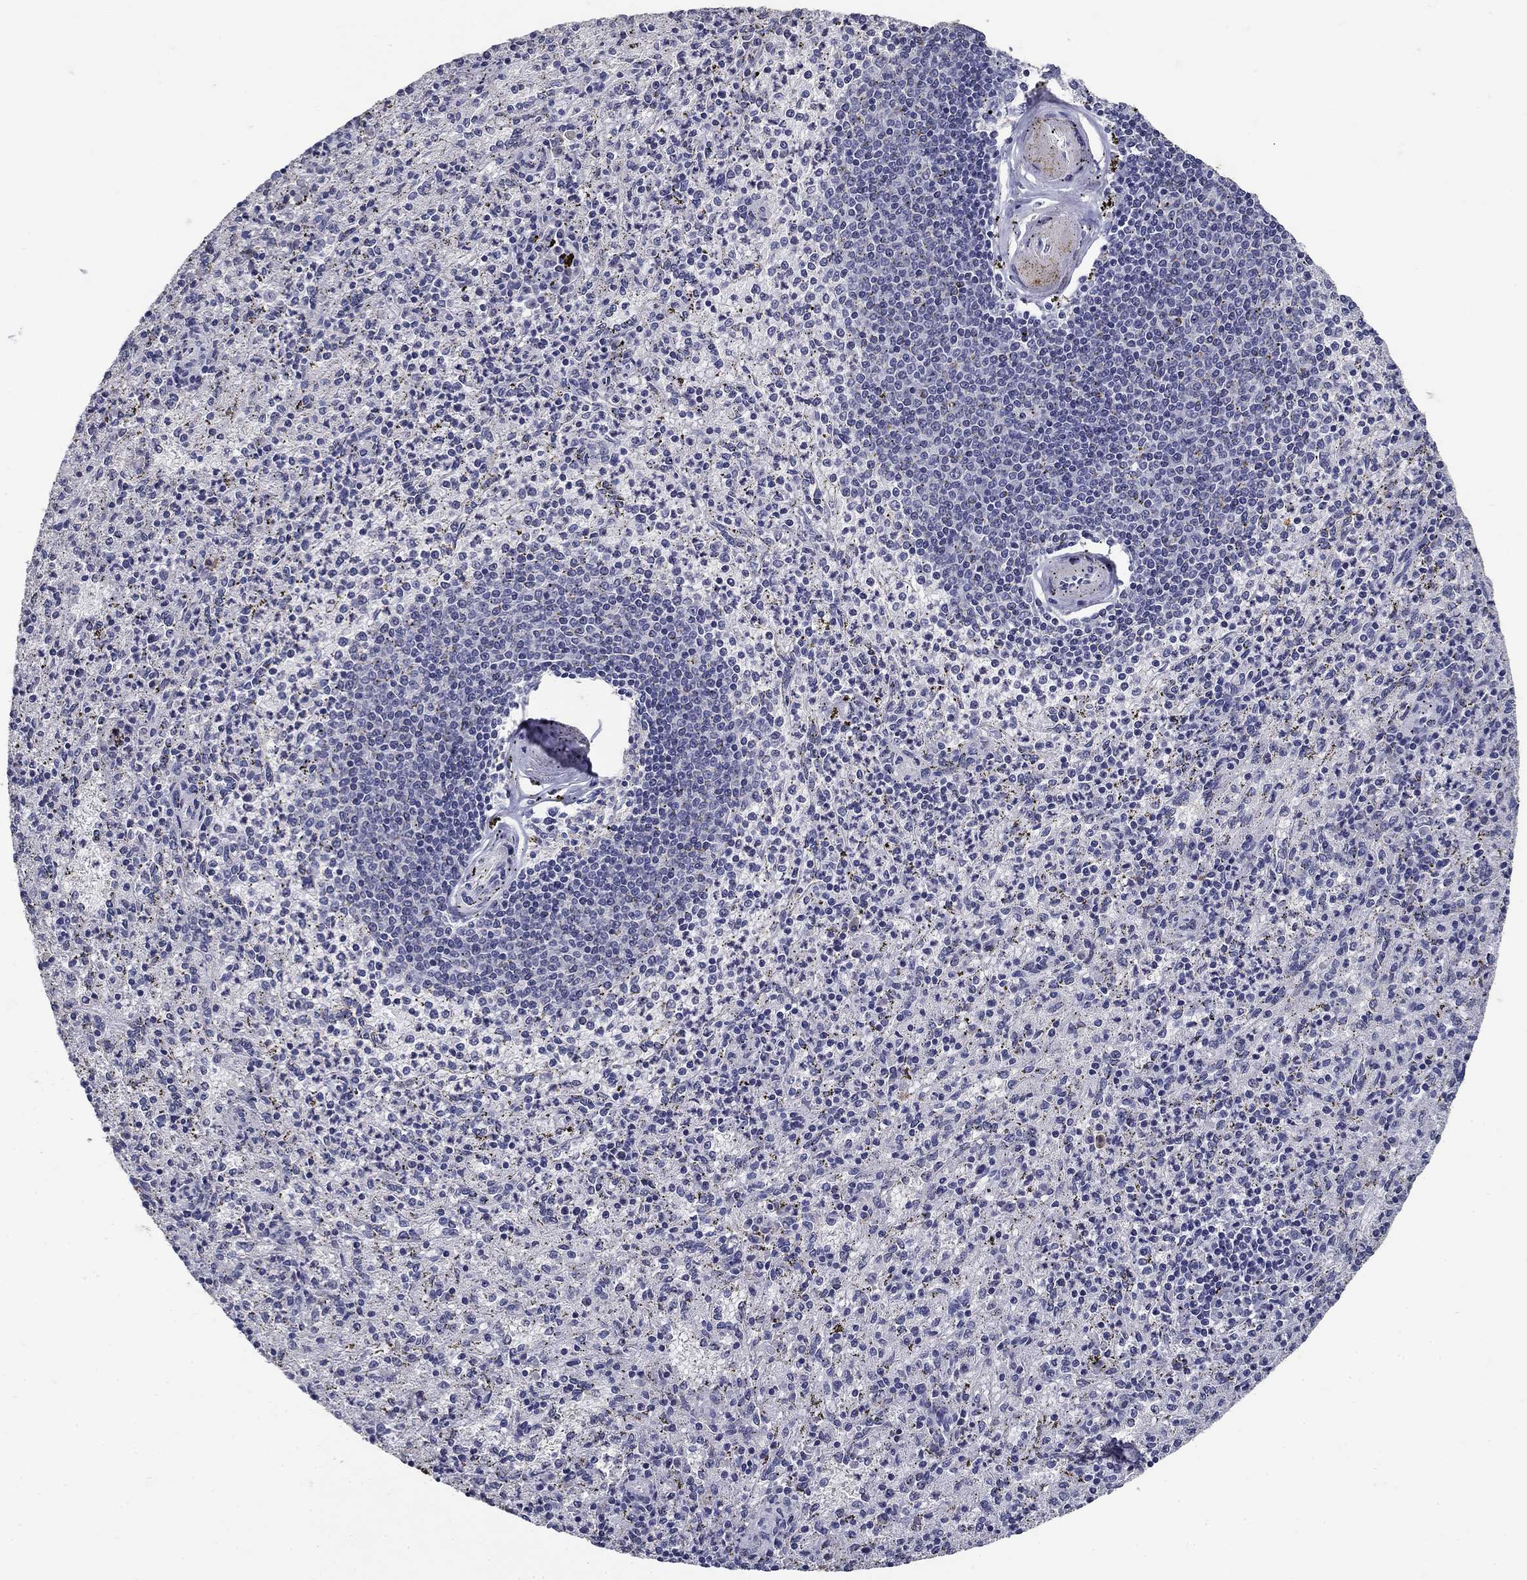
{"staining": {"intensity": "negative", "quantity": "none", "location": "none"}, "tissue": "spleen", "cell_type": "Cells in red pulp", "image_type": "normal", "snomed": [{"axis": "morphology", "description": "Normal tissue, NOS"}, {"axis": "topography", "description": "Spleen"}], "caption": "Cells in red pulp show no significant positivity in benign spleen. (Brightfield microscopy of DAB IHC at high magnification).", "gene": "POMC", "patient": {"sex": "male", "age": 60}}